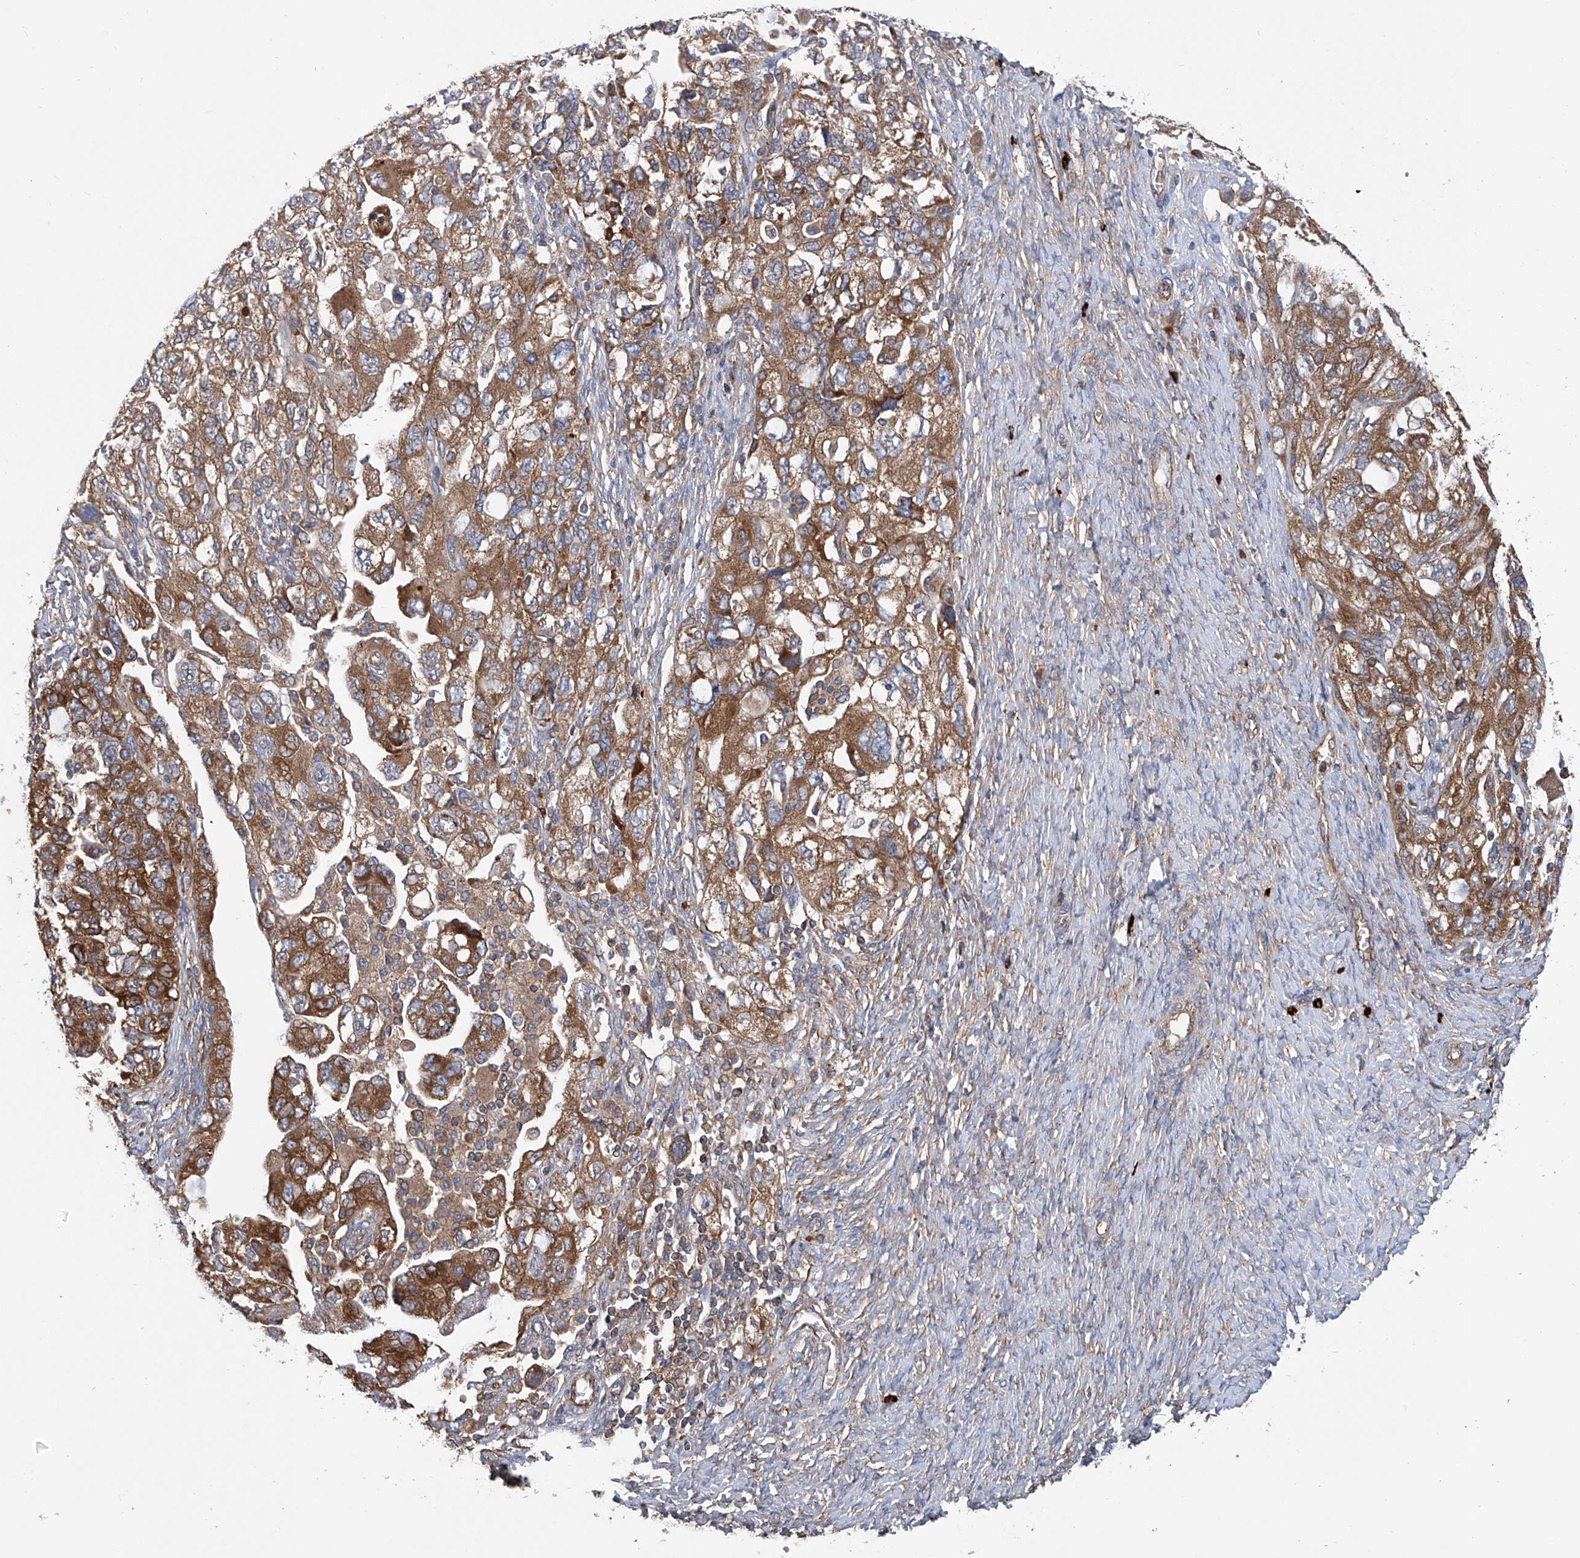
{"staining": {"intensity": "moderate", "quantity": ">75%", "location": "cytoplasmic/membranous"}, "tissue": "ovarian cancer", "cell_type": "Tumor cells", "image_type": "cancer", "snomed": [{"axis": "morphology", "description": "Carcinoma, NOS"}, {"axis": "morphology", "description": "Cystadenocarcinoma, serous, NOS"}, {"axis": "topography", "description": "Ovary"}], "caption": "A photomicrograph showing moderate cytoplasmic/membranous positivity in about >75% of tumor cells in carcinoma (ovarian), as visualized by brown immunohistochemical staining.", "gene": "SENP2", "patient": {"sex": "female", "age": 69}}